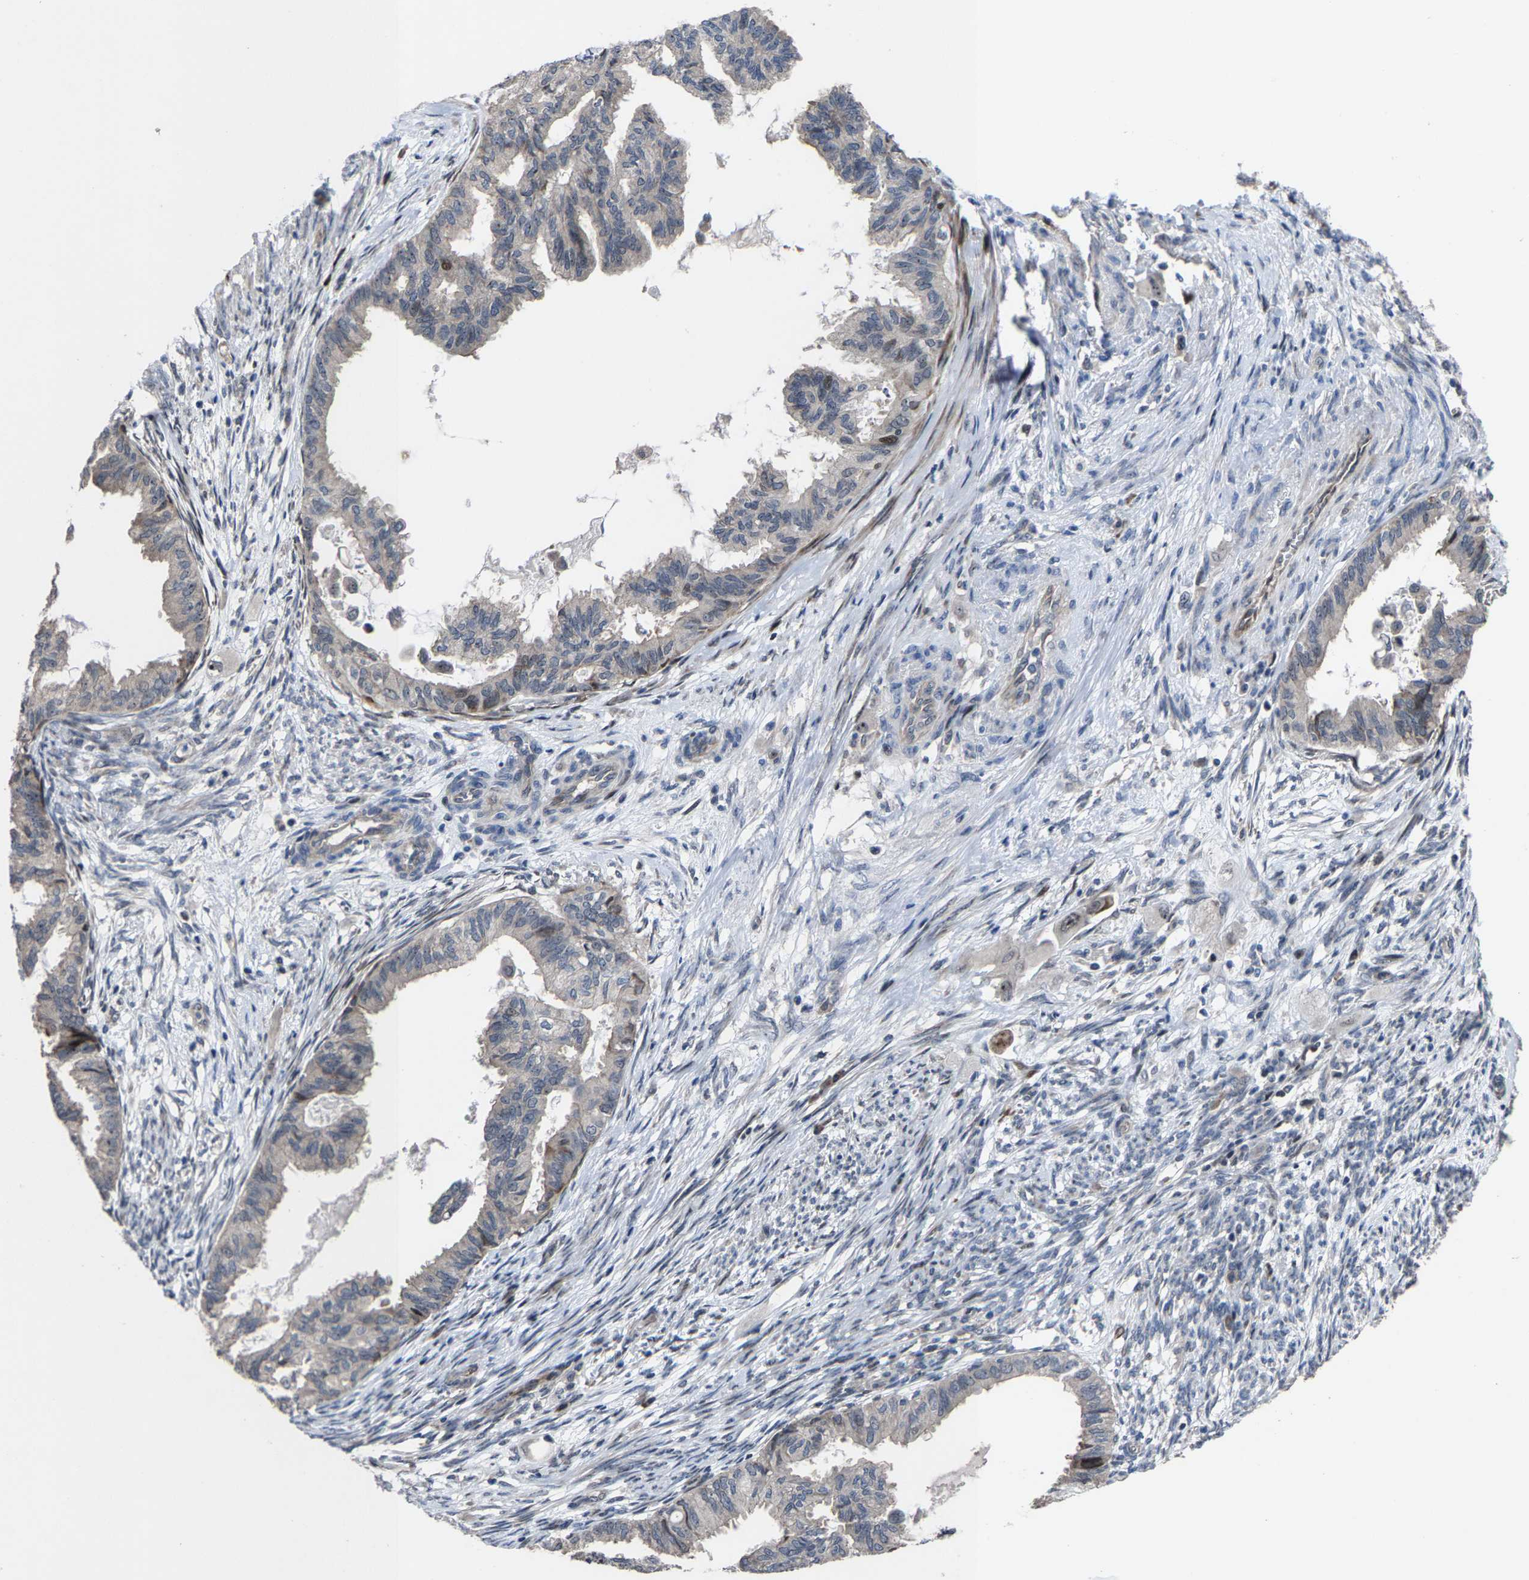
{"staining": {"intensity": "negative", "quantity": "none", "location": "none"}, "tissue": "cervical cancer", "cell_type": "Tumor cells", "image_type": "cancer", "snomed": [{"axis": "morphology", "description": "Normal tissue, NOS"}, {"axis": "morphology", "description": "Adenocarcinoma, NOS"}, {"axis": "topography", "description": "Cervix"}, {"axis": "topography", "description": "Endometrium"}], "caption": "IHC of cervical cancer (adenocarcinoma) demonstrates no staining in tumor cells. Nuclei are stained in blue.", "gene": "HAUS6", "patient": {"sex": "female", "age": 86}}